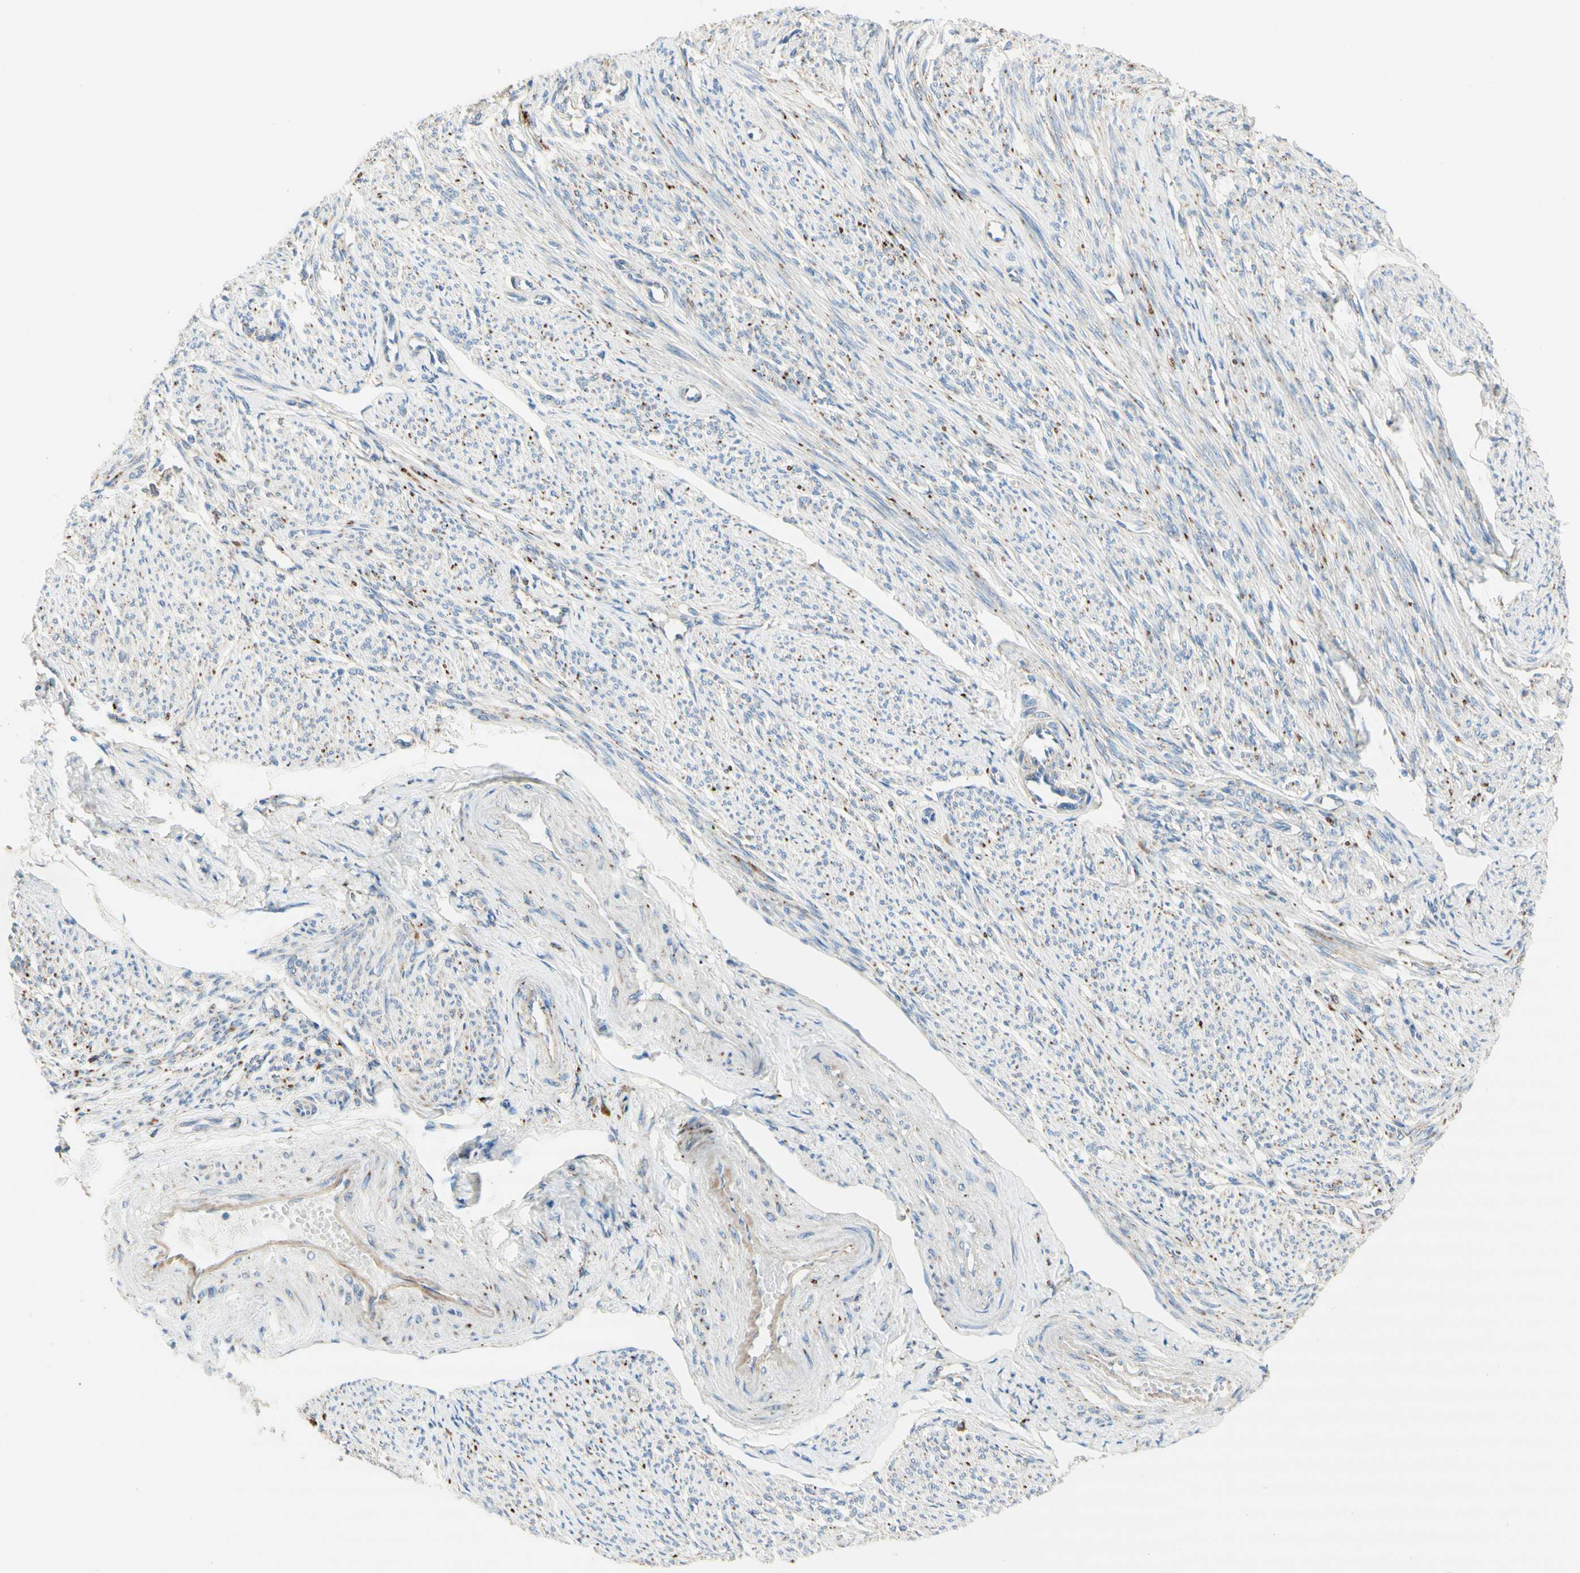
{"staining": {"intensity": "negative", "quantity": "none", "location": "none"}, "tissue": "smooth muscle", "cell_type": "Smooth muscle cells", "image_type": "normal", "snomed": [{"axis": "morphology", "description": "Normal tissue, NOS"}, {"axis": "topography", "description": "Smooth muscle"}], "caption": "Protein analysis of normal smooth muscle reveals no significant positivity in smooth muscle cells.", "gene": "URB2", "patient": {"sex": "female", "age": 65}}